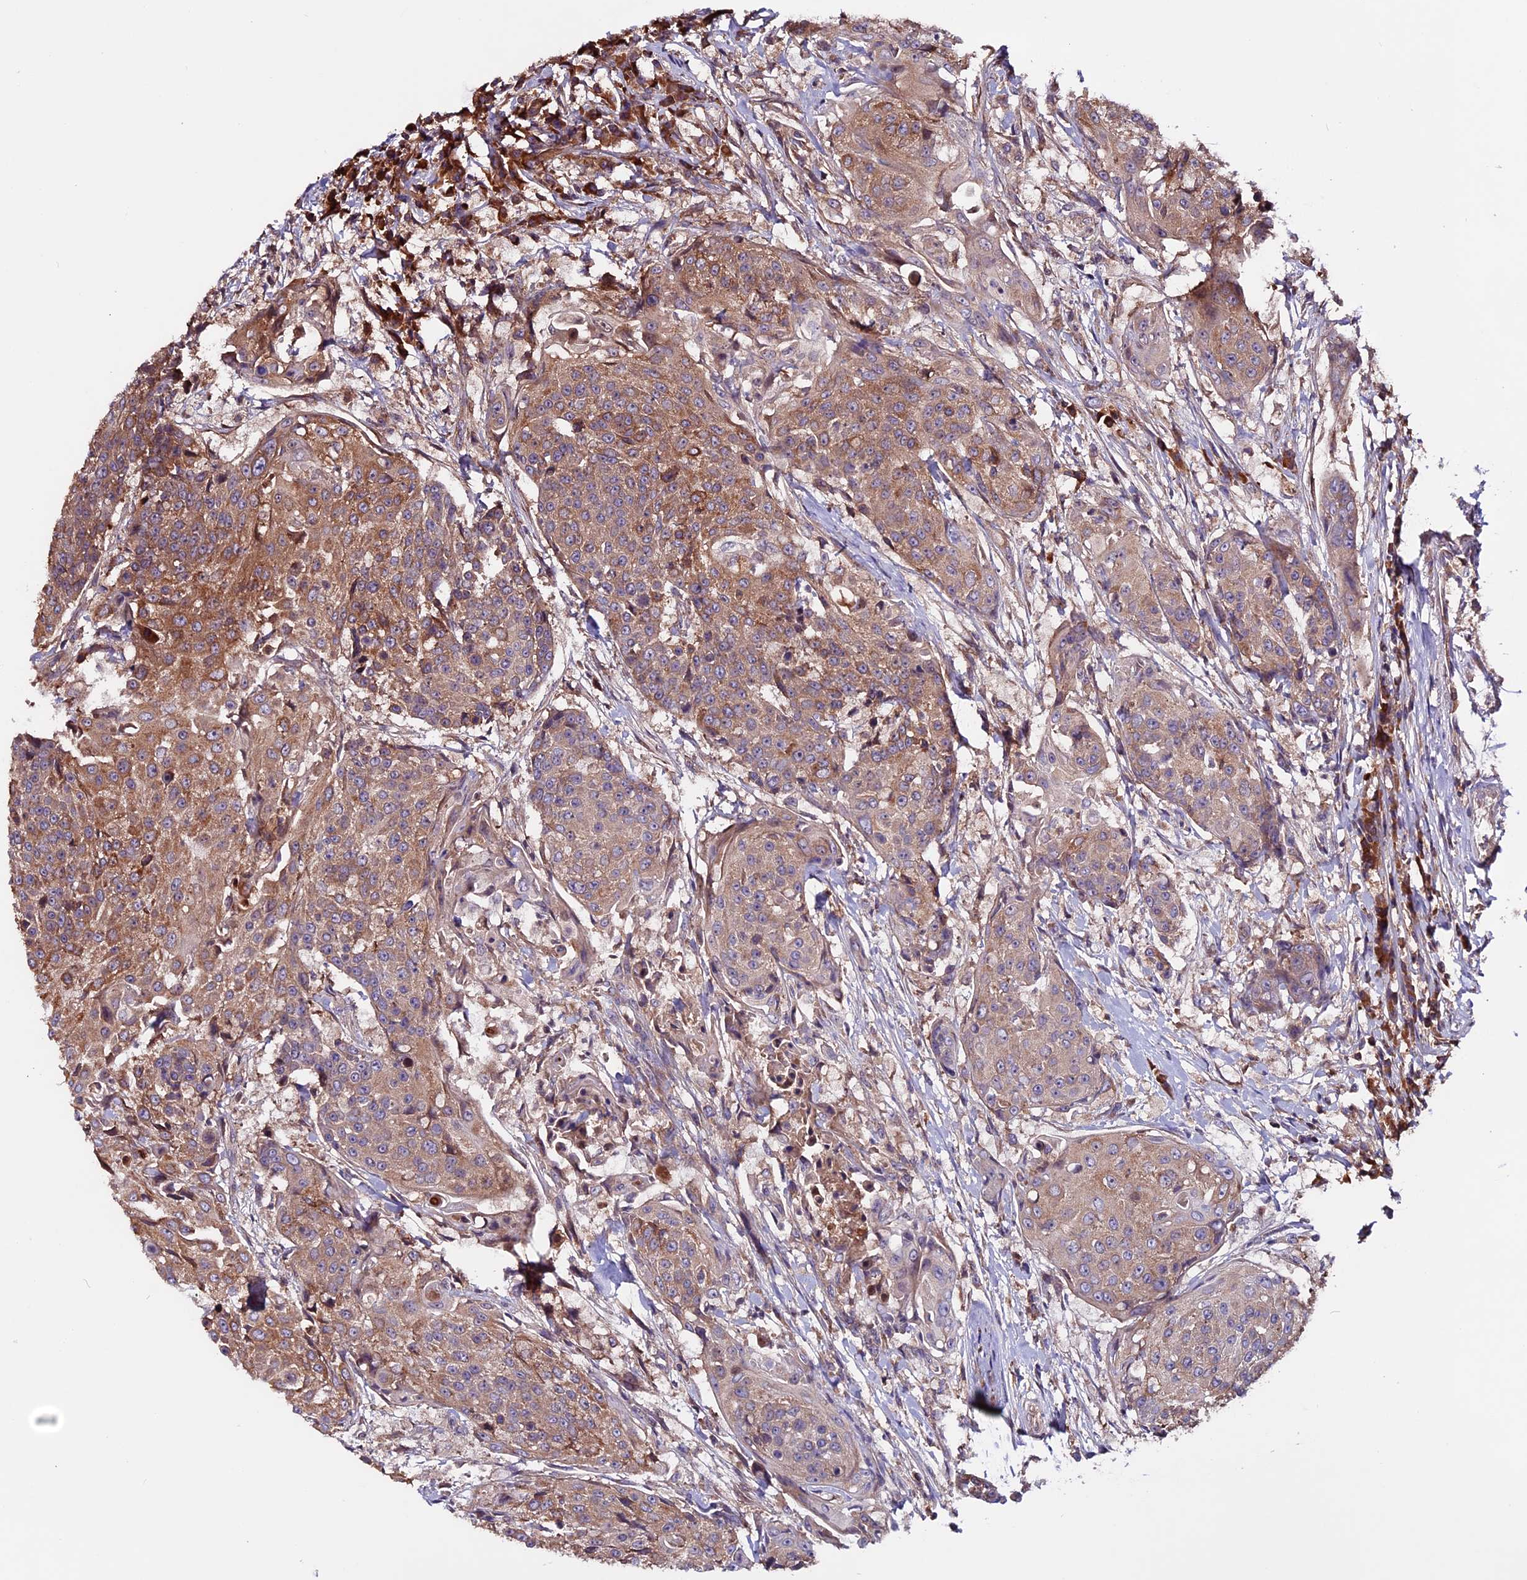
{"staining": {"intensity": "moderate", "quantity": ">75%", "location": "cytoplasmic/membranous"}, "tissue": "urothelial cancer", "cell_type": "Tumor cells", "image_type": "cancer", "snomed": [{"axis": "morphology", "description": "Urothelial carcinoma, High grade"}, {"axis": "topography", "description": "Urinary bladder"}], "caption": "There is medium levels of moderate cytoplasmic/membranous positivity in tumor cells of urothelial cancer, as demonstrated by immunohistochemical staining (brown color).", "gene": "ZNF598", "patient": {"sex": "female", "age": 63}}